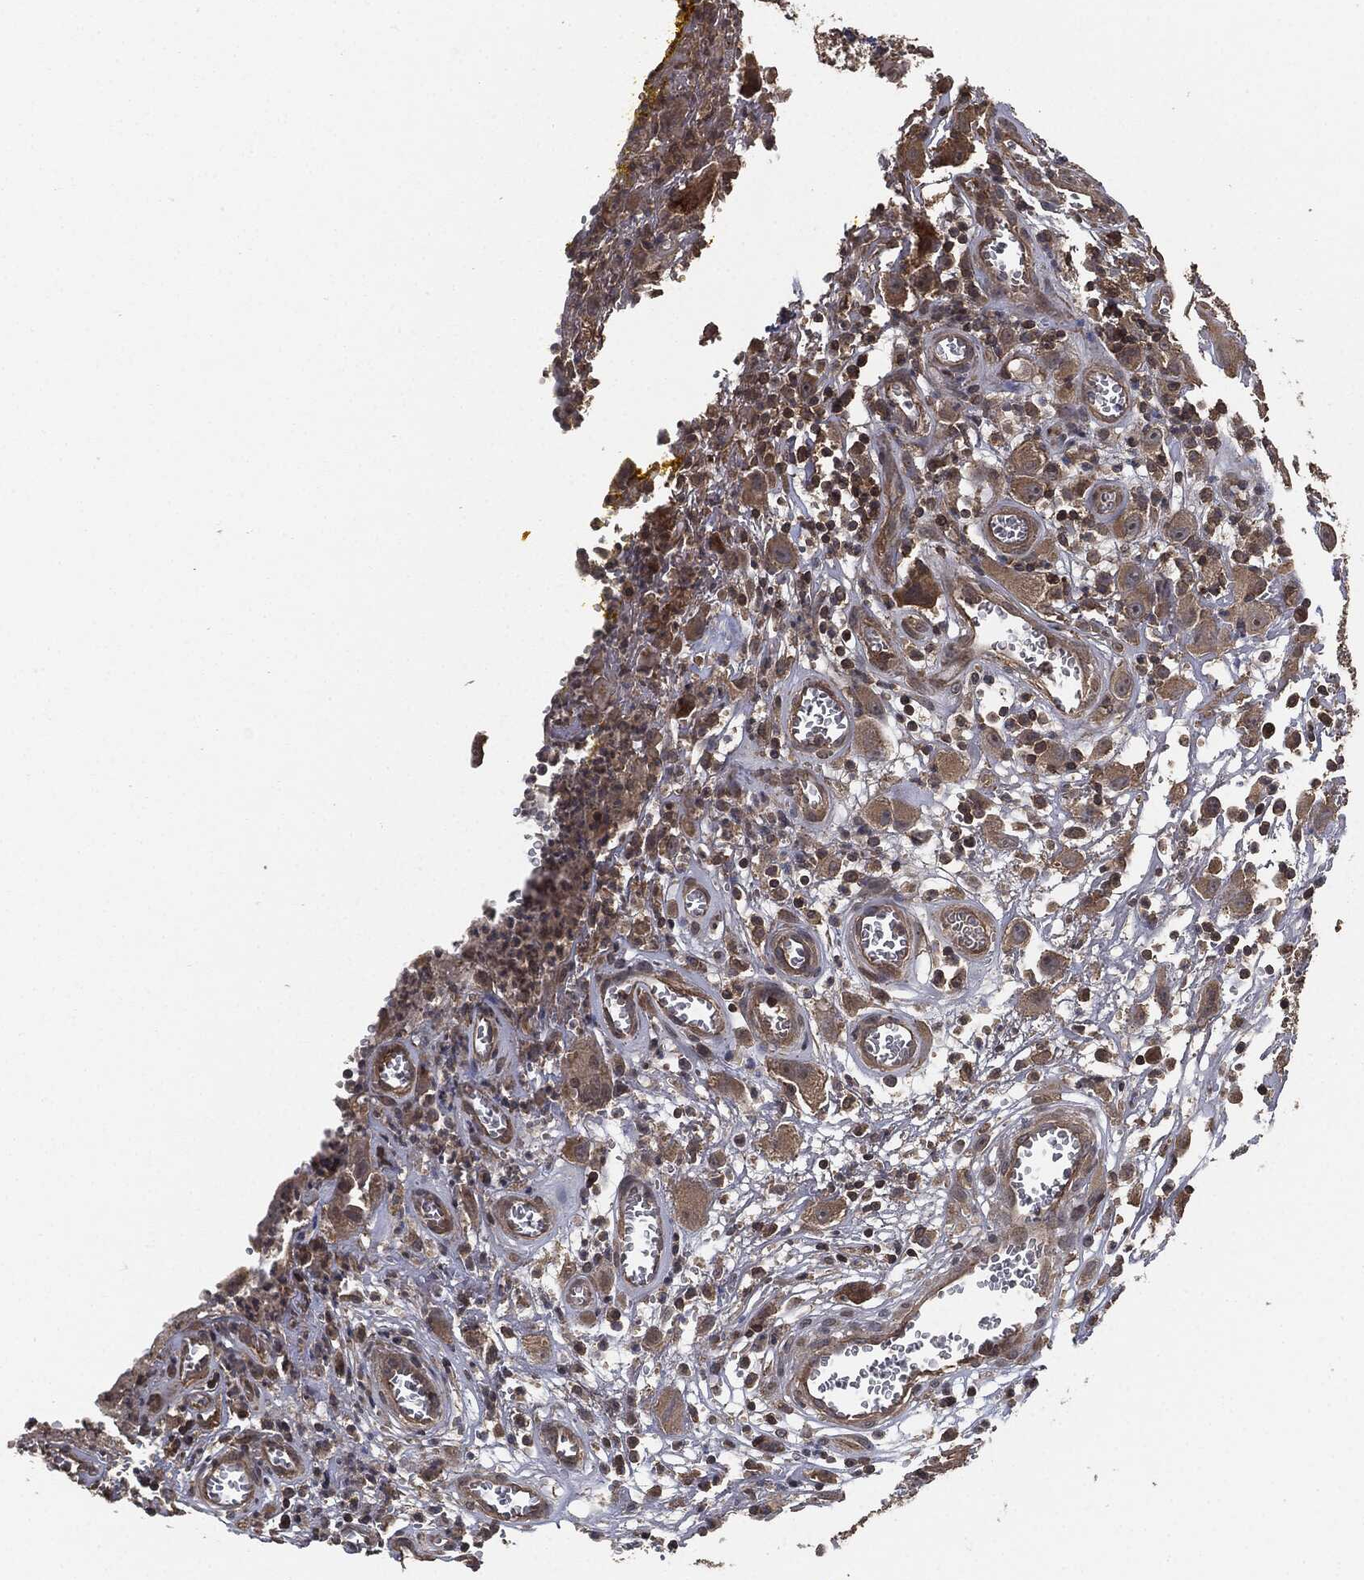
{"staining": {"intensity": "weak", "quantity": "25%-75%", "location": "cytoplasmic/membranous"}, "tissue": "head and neck cancer", "cell_type": "Tumor cells", "image_type": "cancer", "snomed": [{"axis": "morphology", "description": "Squamous cell carcinoma, NOS"}, {"axis": "morphology", "description": "Squamous cell carcinoma, metastatic, NOS"}, {"axis": "topography", "description": "Oral tissue"}, {"axis": "topography", "description": "Head-Neck"}], "caption": "Head and neck cancer stained with DAB immunohistochemistry reveals low levels of weak cytoplasmic/membranous positivity in about 25%-75% of tumor cells.", "gene": "ERBIN", "patient": {"sex": "female", "age": 85}}